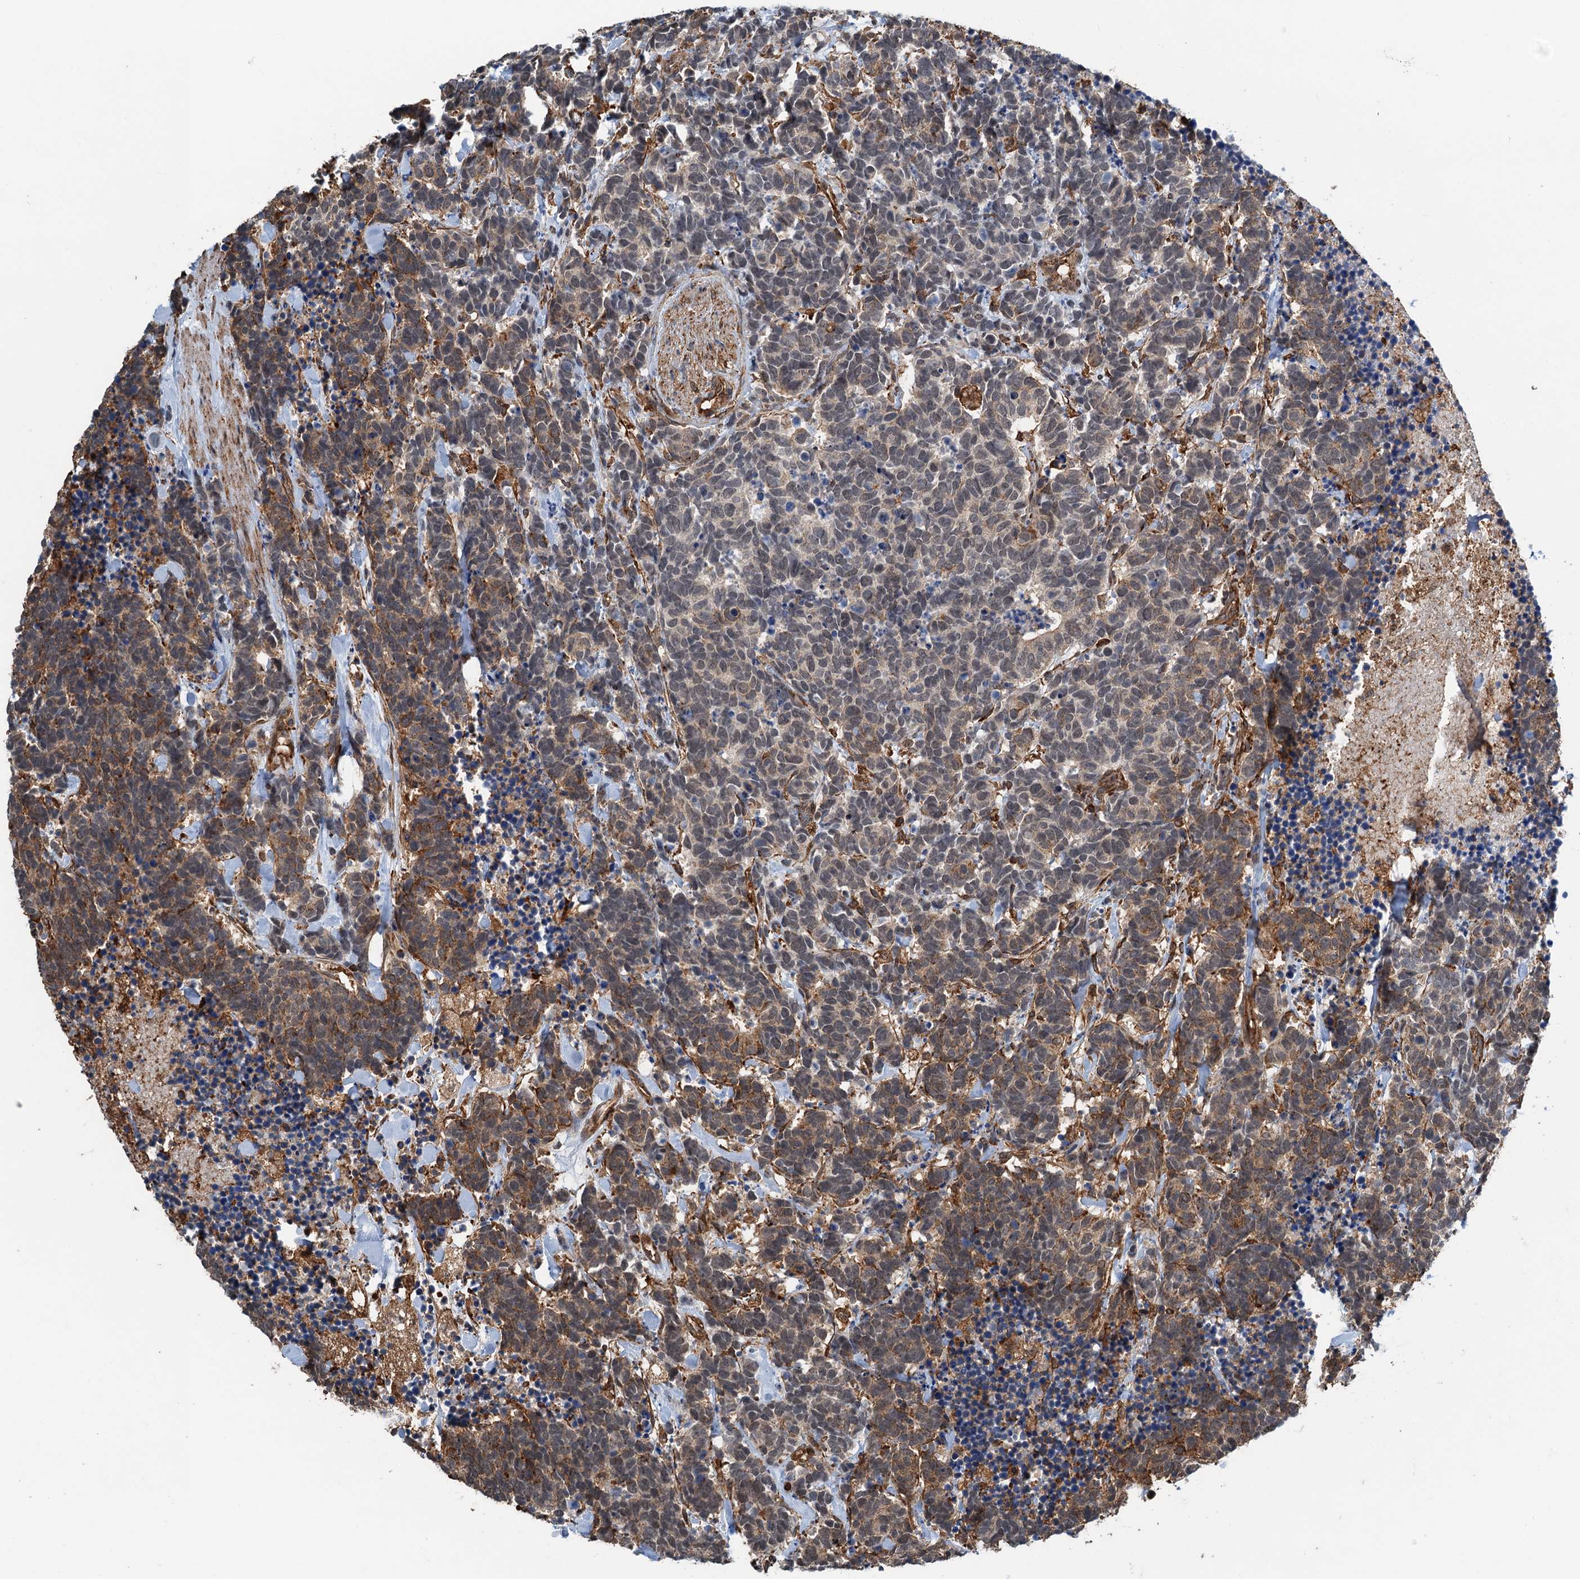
{"staining": {"intensity": "moderate", "quantity": "25%-75%", "location": "cytoplasmic/membranous"}, "tissue": "carcinoid", "cell_type": "Tumor cells", "image_type": "cancer", "snomed": [{"axis": "morphology", "description": "Carcinoma, NOS"}, {"axis": "morphology", "description": "Carcinoid, malignant, NOS"}, {"axis": "topography", "description": "Prostate"}], "caption": "Protein expression analysis of human carcinoid reveals moderate cytoplasmic/membranous positivity in about 25%-75% of tumor cells. The protein of interest is shown in brown color, while the nuclei are stained blue.", "gene": "WHAMM", "patient": {"sex": "male", "age": 57}}